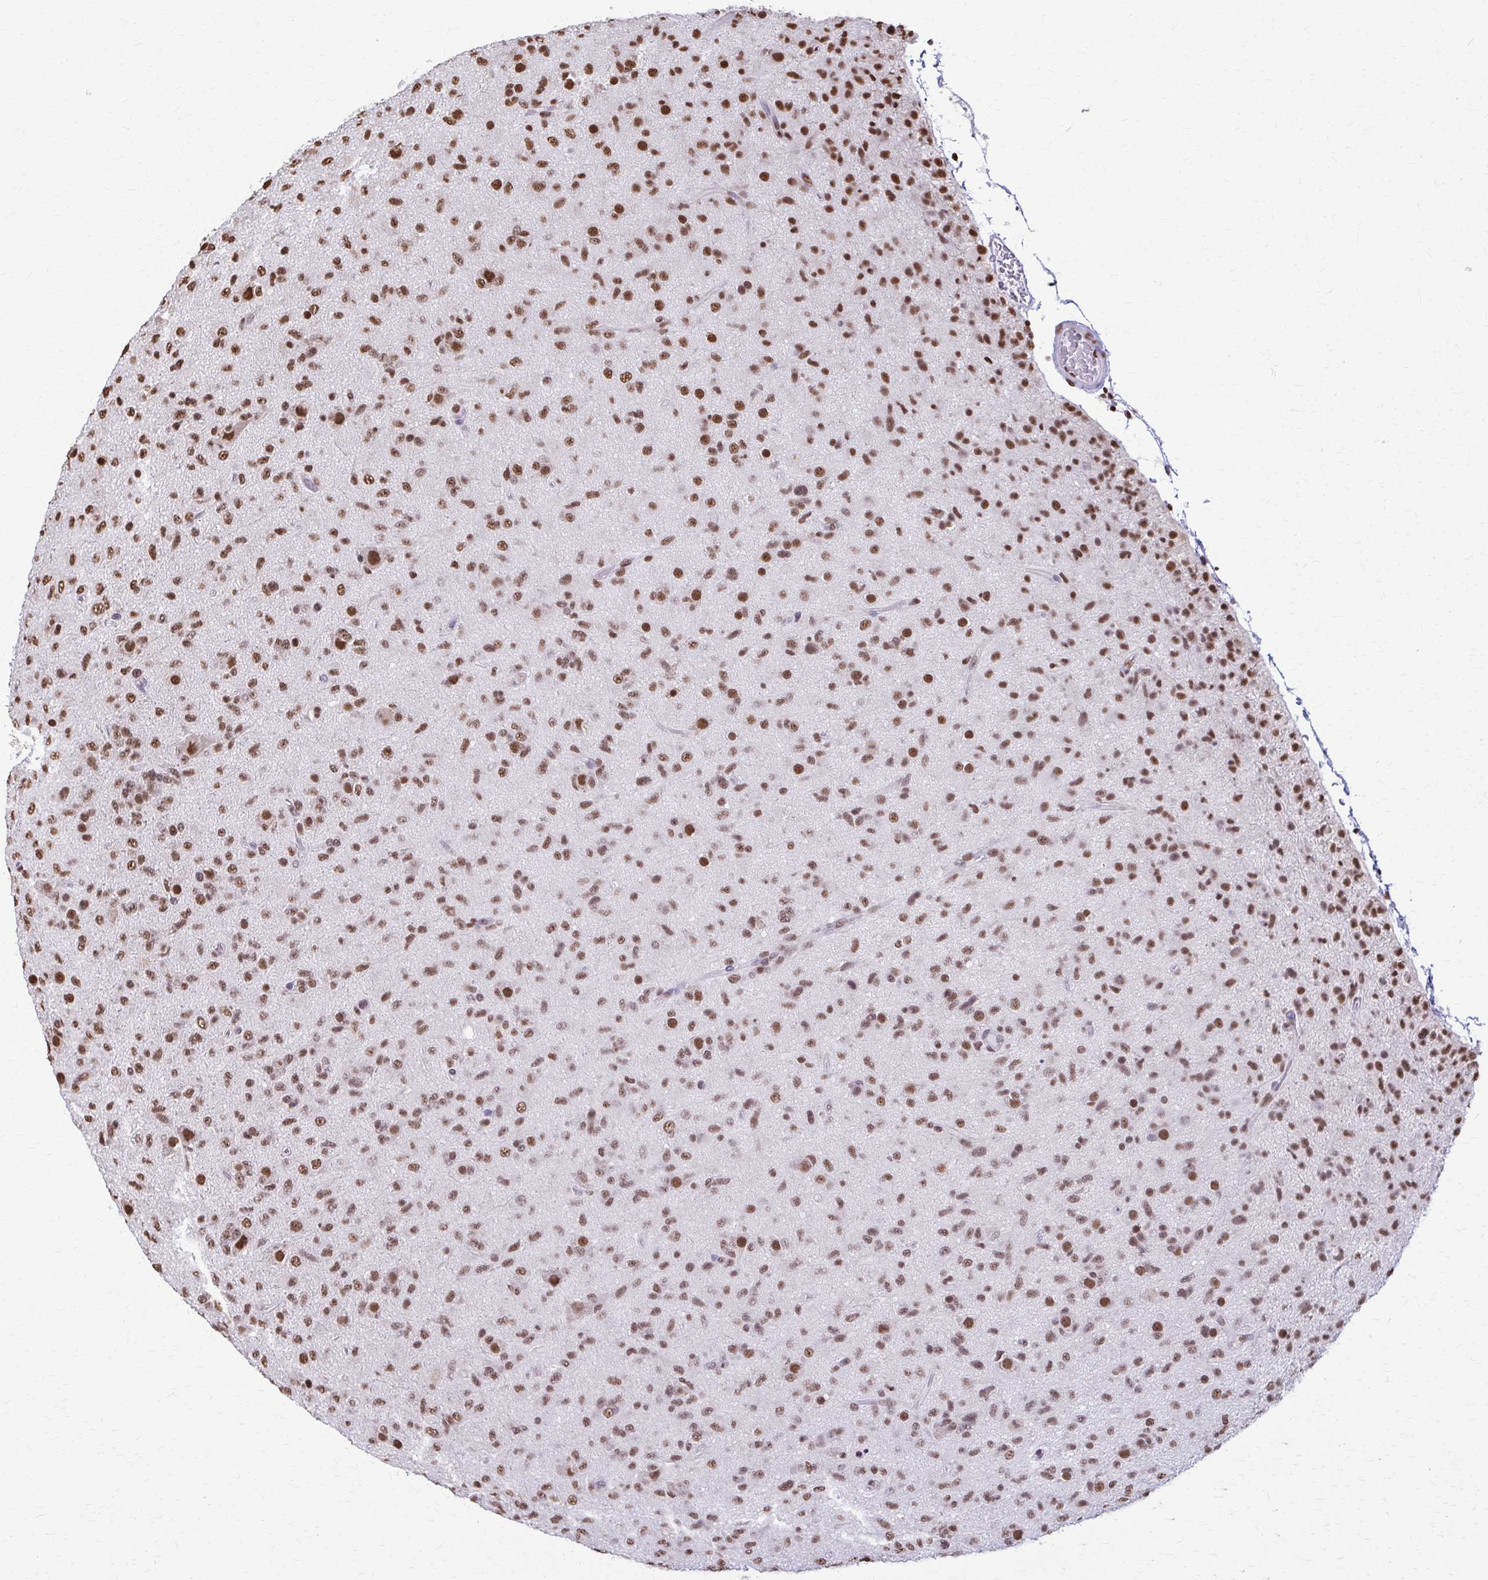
{"staining": {"intensity": "moderate", "quantity": ">75%", "location": "nuclear"}, "tissue": "glioma", "cell_type": "Tumor cells", "image_type": "cancer", "snomed": [{"axis": "morphology", "description": "Glioma, malignant, Low grade"}, {"axis": "topography", "description": "Brain"}], "caption": "IHC image of neoplastic tissue: human low-grade glioma (malignant) stained using immunohistochemistry (IHC) shows medium levels of moderate protein expression localized specifically in the nuclear of tumor cells, appearing as a nuclear brown color.", "gene": "SNRPA", "patient": {"sex": "male", "age": 65}}